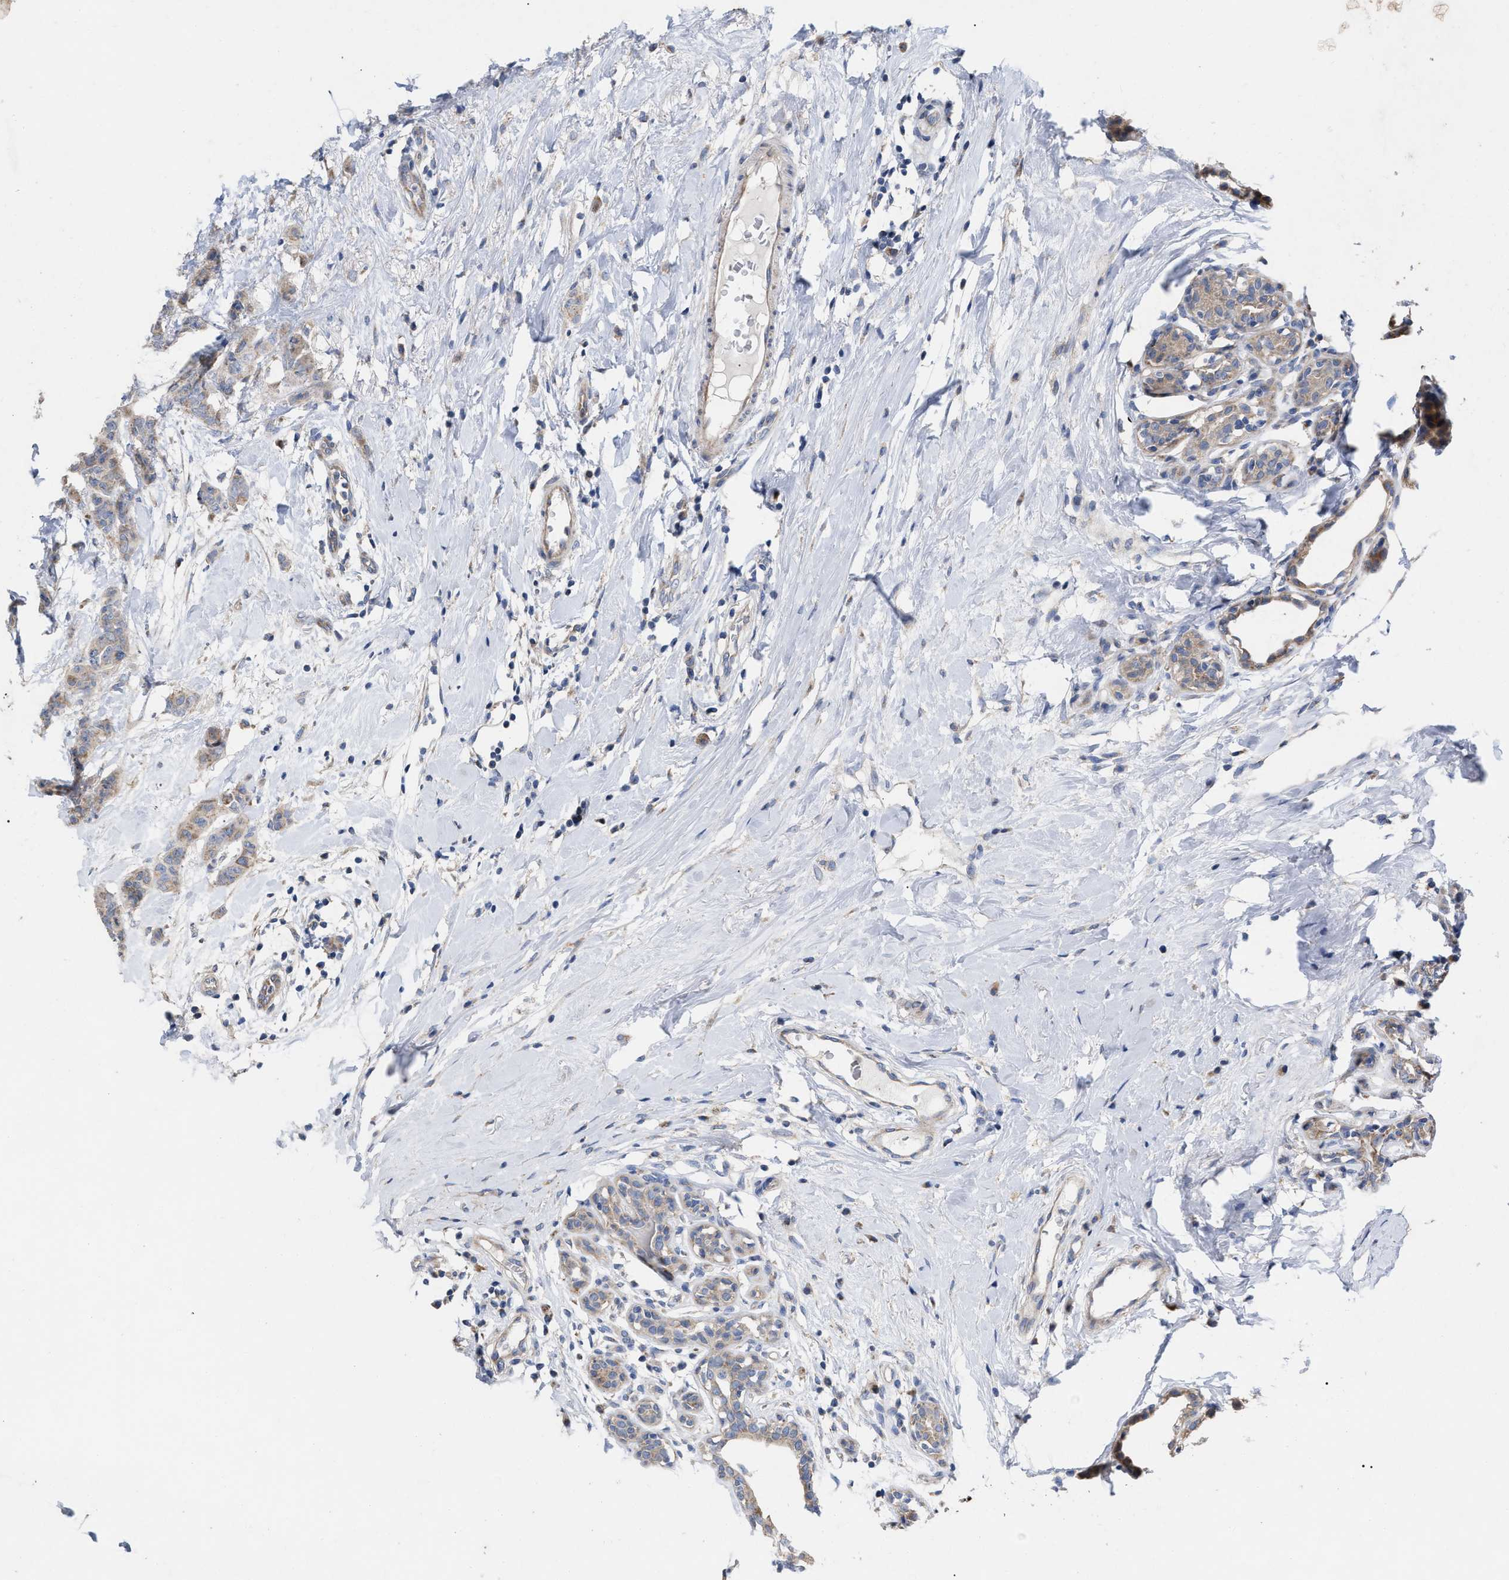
{"staining": {"intensity": "weak", "quantity": ">75%", "location": "cytoplasmic/membranous"}, "tissue": "breast cancer", "cell_type": "Tumor cells", "image_type": "cancer", "snomed": [{"axis": "morphology", "description": "Normal tissue, NOS"}, {"axis": "morphology", "description": "Duct carcinoma"}, {"axis": "topography", "description": "Breast"}], "caption": "Tumor cells demonstrate weak cytoplasmic/membranous expression in about >75% of cells in breast invasive ductal carcinoma.", "gene": "VIP", "patient": {"sex": "female", "age": 40}}